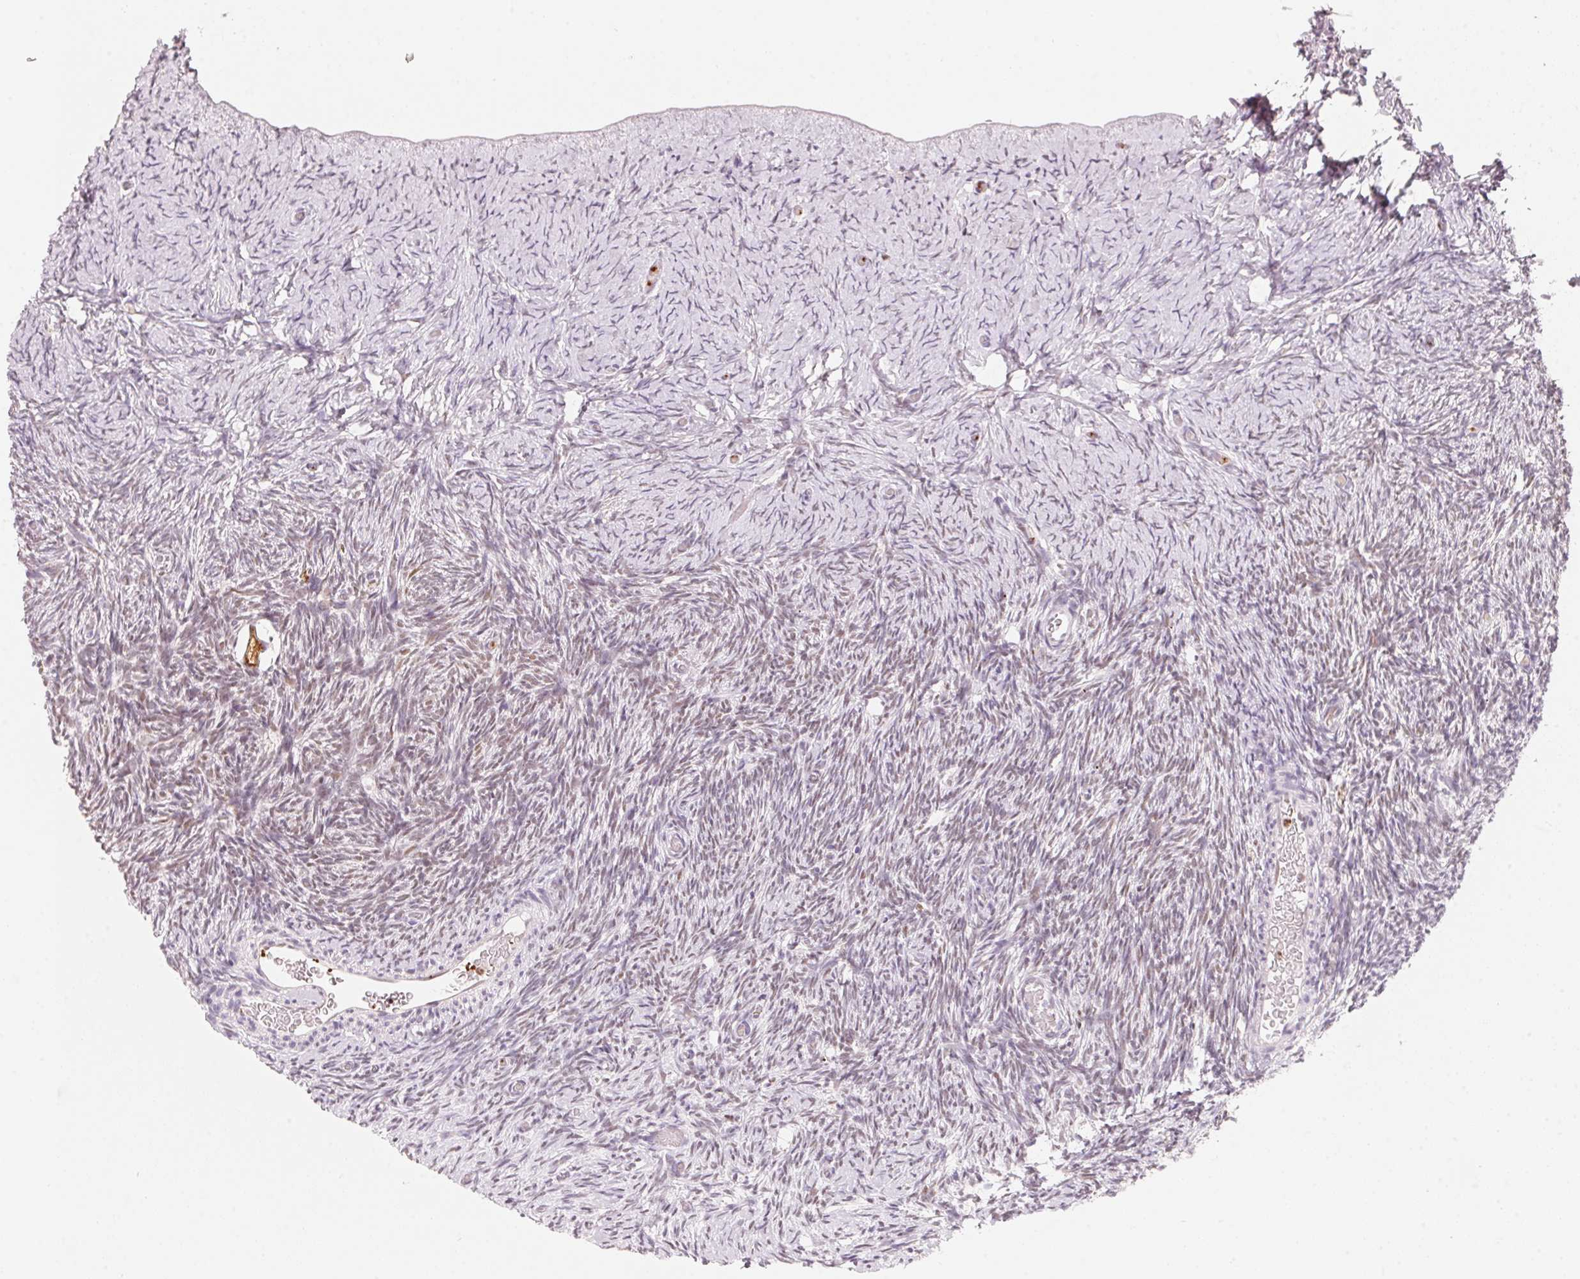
{"staining": {"intensity": "strong", "quantity": ">75%", "location": "cytoplasmic/membranous"}, "tissue": "ovary", "cell_type": "Follicle cells", "image_type": "normal", "snomed": [{"axis": "morphology", "description": "Normal tissue, NOS"}, {"axis": "topography", "description": "Ovary"}], "caption": "Normal ovary reveals strong cytoplasmic/membranous expression in about >75% of follicle cells Nuclei are stained in blue..", "gene": "ARHGAP22", "patient": {"sex": "female", "age": 39}}